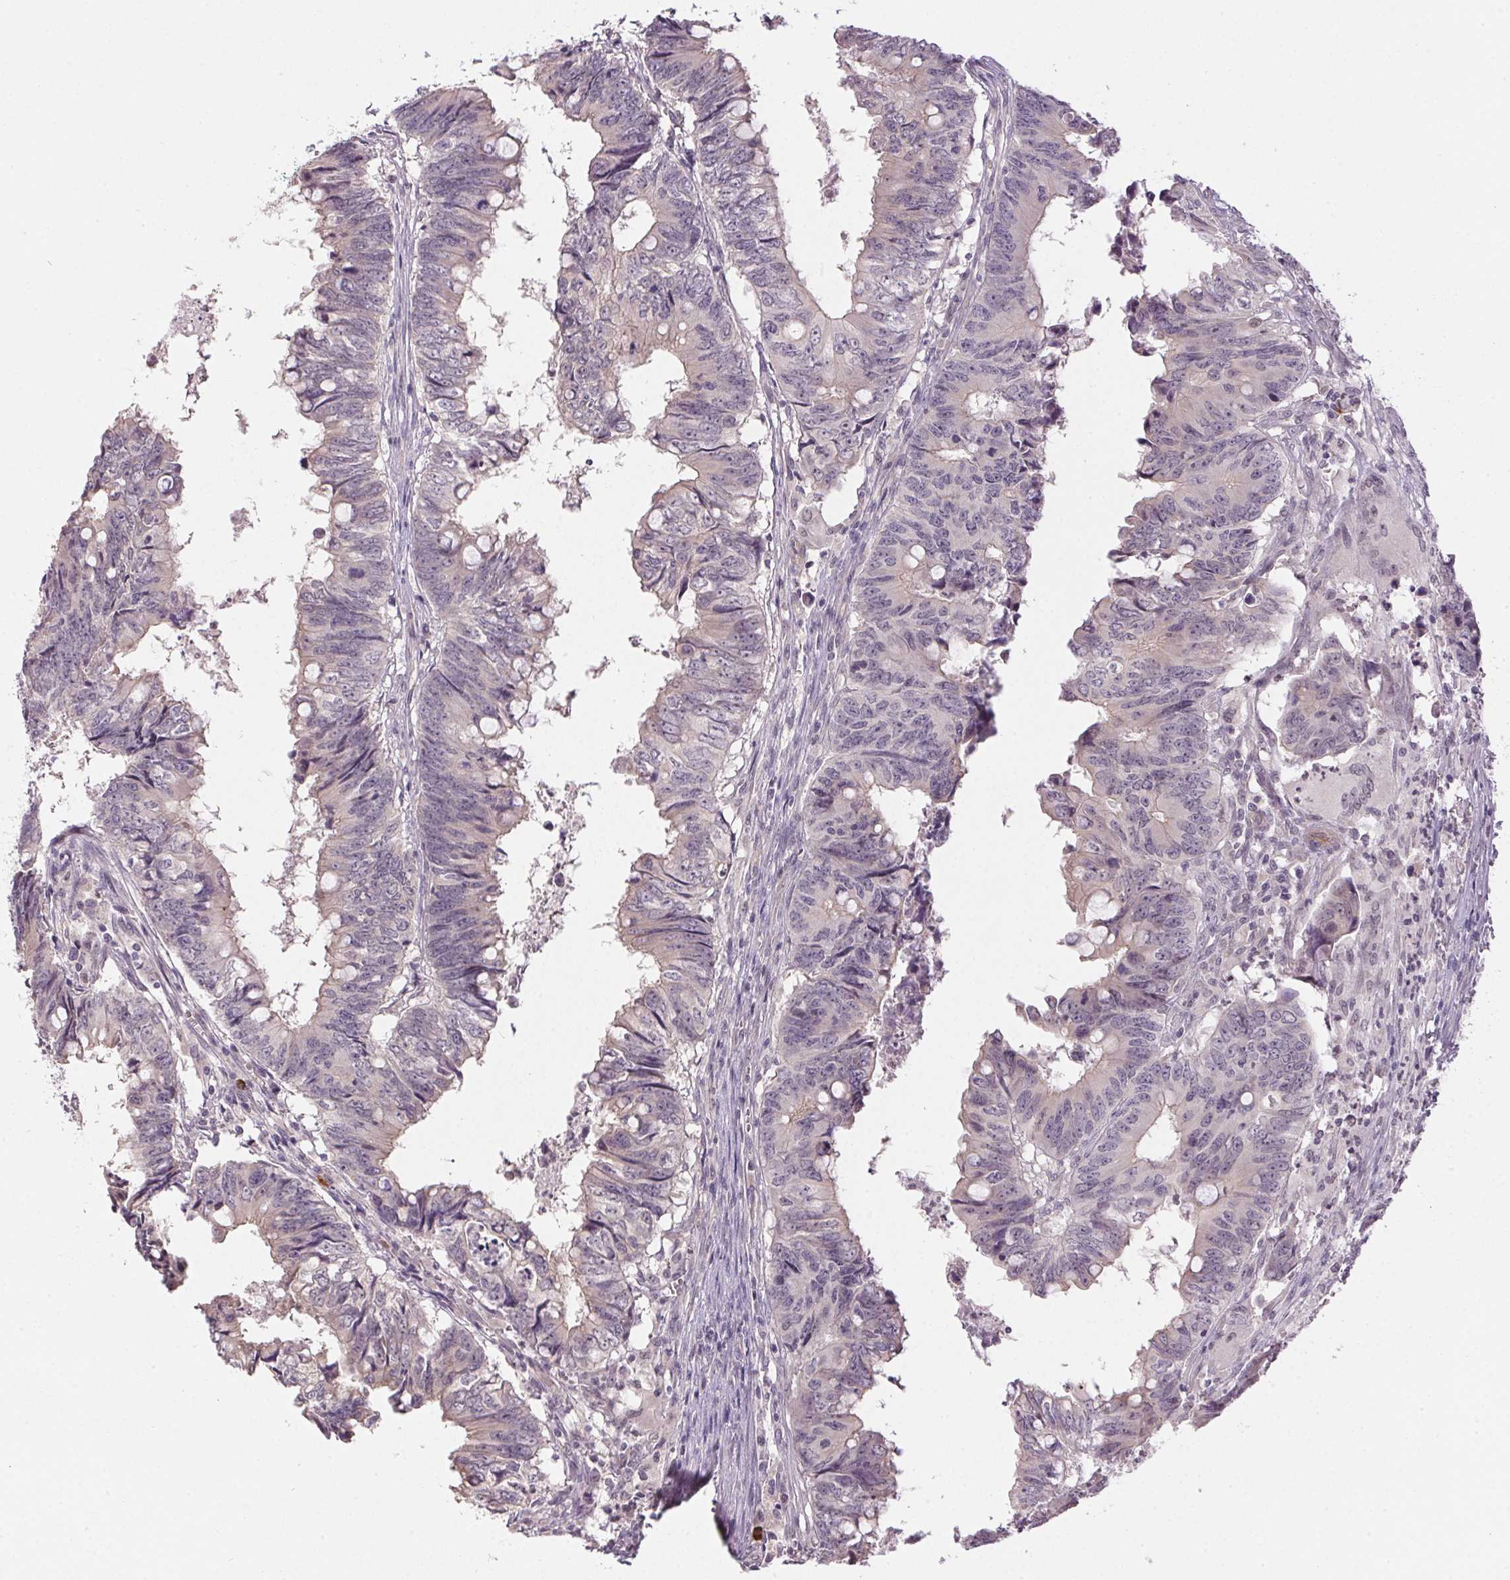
{"staining": {"intensity": "weak", "quantity": "<25%", "location": "cytoplasmic/membranous"}, "tissue": "colorectal cancer", "cell_type": "Tumor cells", "image_type": "cancer", "snomed": [{"axis": "morphology", "description": "Adenocarcinoma, NOS"}, {"axis": "topography", "description": "Colon"}], "caption": "The photomicrograph reveals no staining of tumor cells in colorectal adenocarcinoma. (DAB IHC visualized using brightfield microscopy, high magnification).", "gene": "CFAP92", "patient": {"sex": "female", "age": 82}}